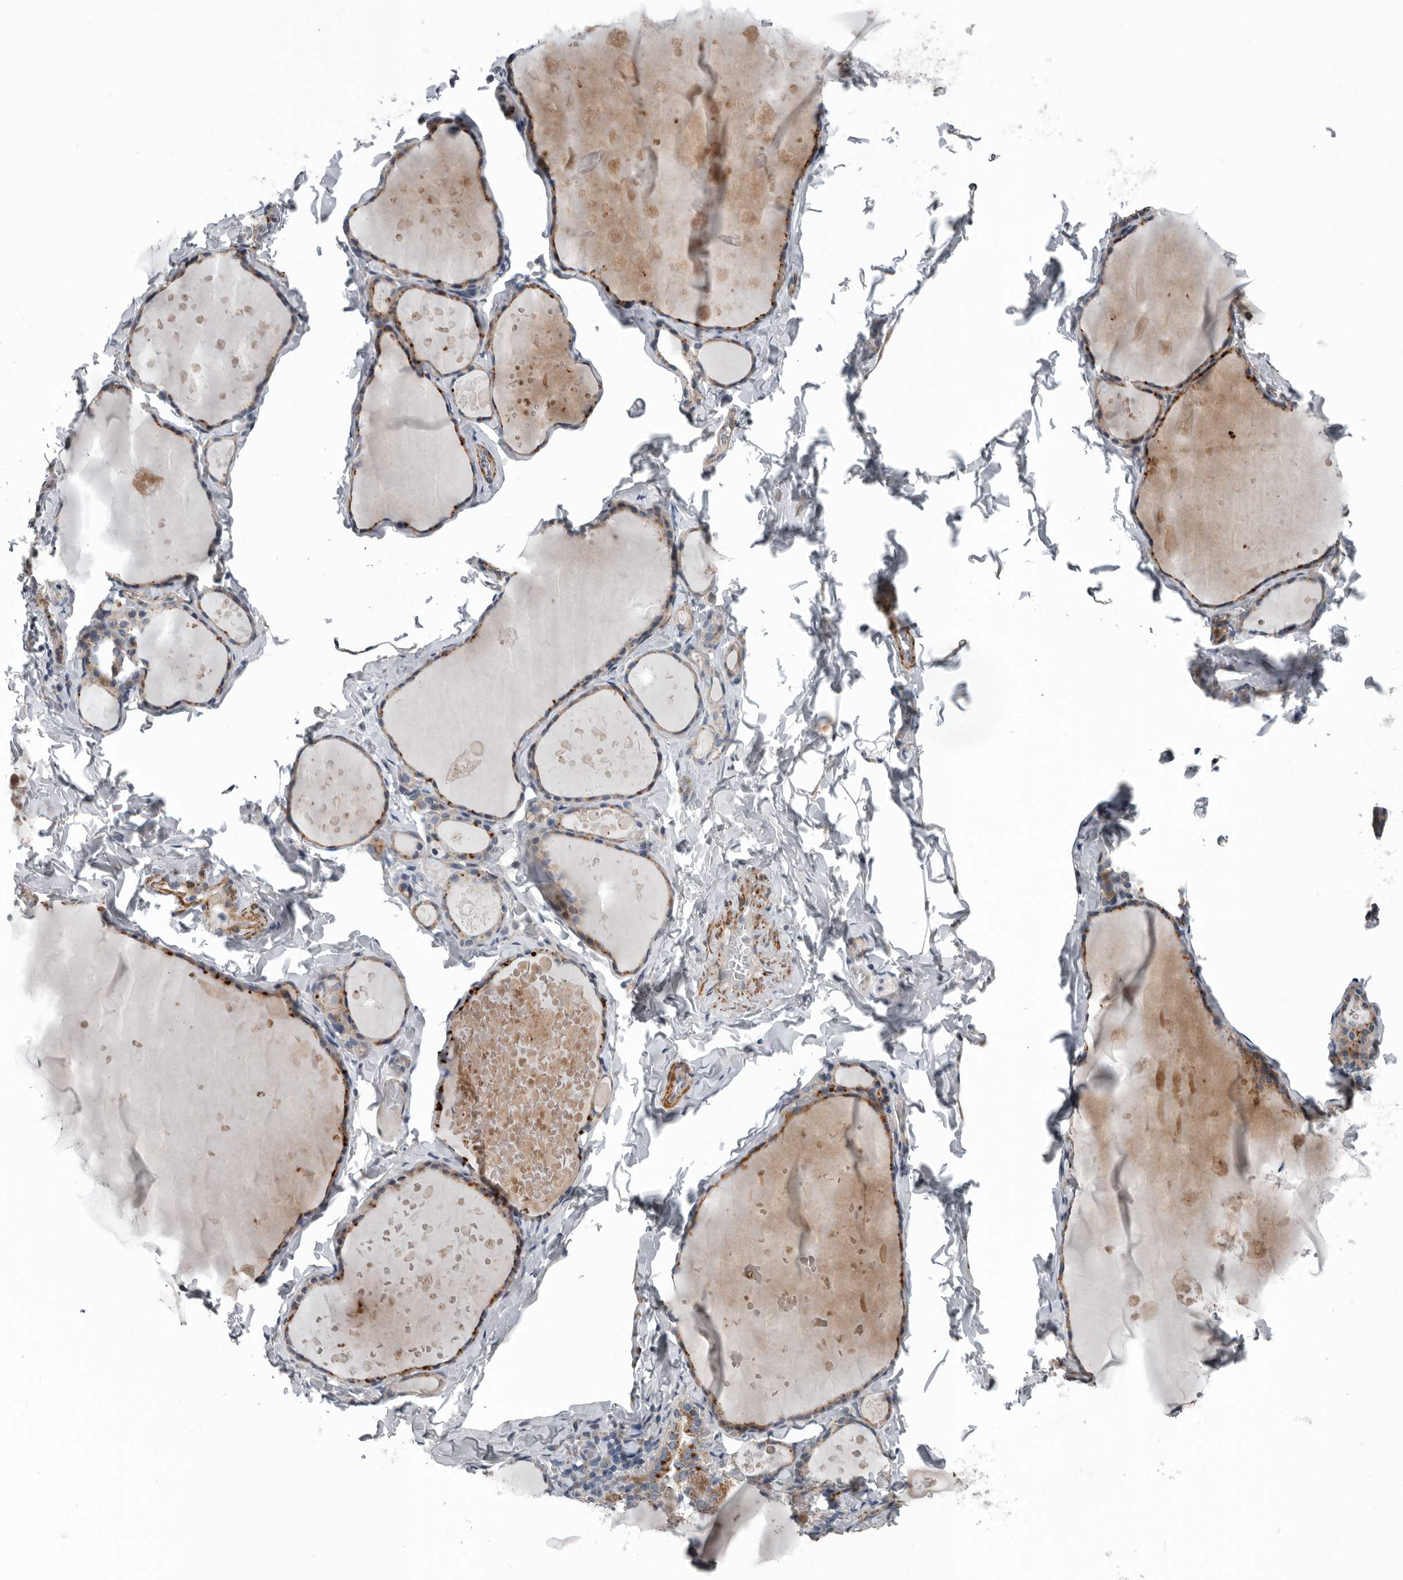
{"staining": {"intensity": "moderate", "quantity": ">75%", "location": "cytoplasmic/membranous"}, "tissue": "thyroid gland", "cell_type": "Glandular cells", "image_type": "normal", "snomed": [{"axis": "morphology", "description": "Normal tissue, NOS"}, {"axis": "topography", "description": "Thyroid gland"}], "caption": "Glandular cells display moderate cytoplasmic/membranous staining in approximately >75% of cells in unremarkable thyroid gland. The staining was performed using DAB (3,3'-diaminobenzidine) to visualize the protein expression in brown, while the nuclei were stained in blue with hematoxylin (Magnification: 20x).", "gene": "DPY19L4", "patient": {"sex": "male", "age": 56}}